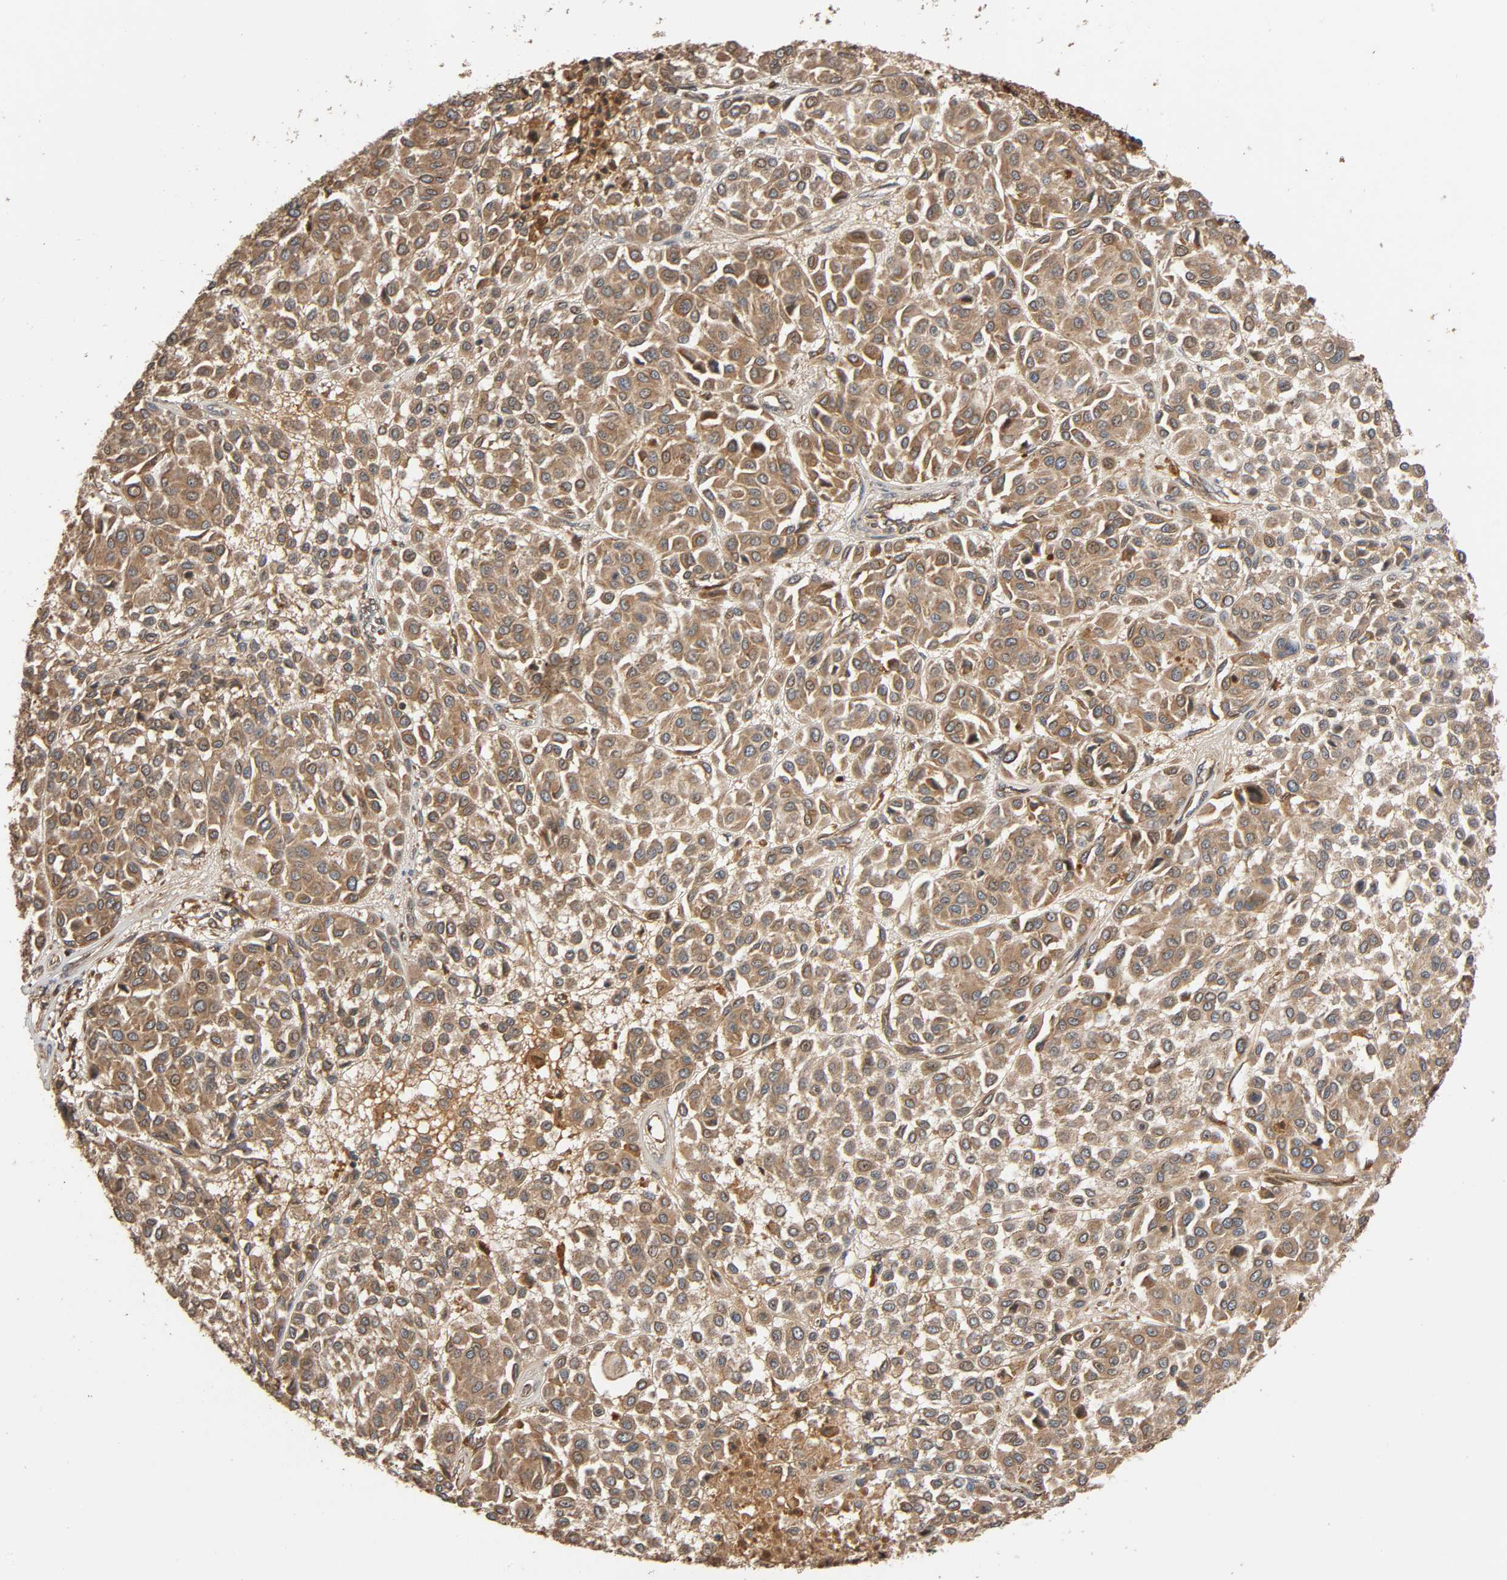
{"staining": {"intensity": "moderate", "quantity": ">75%", "location": "cytoplasmic/membranous"}, "tissue": "melanoma", "cell_type": "Tumor cells", "image_type": "cancer", "snomed": [{"axis": "morphology", "description": "Malignant melanoma, Metastatic site"}, {"axis": "topography", "description": "Soft tissue"}], "caption": "A micrograph showing moderate cytoplasmic/membranous positivity in approximately >75% of tumor cells in malignant melanoma (metastatic site), as visualized by brown immunohistochemical staining.", "gene": "MAP3K8", "patient": {"sex": "male", "age": 41}}